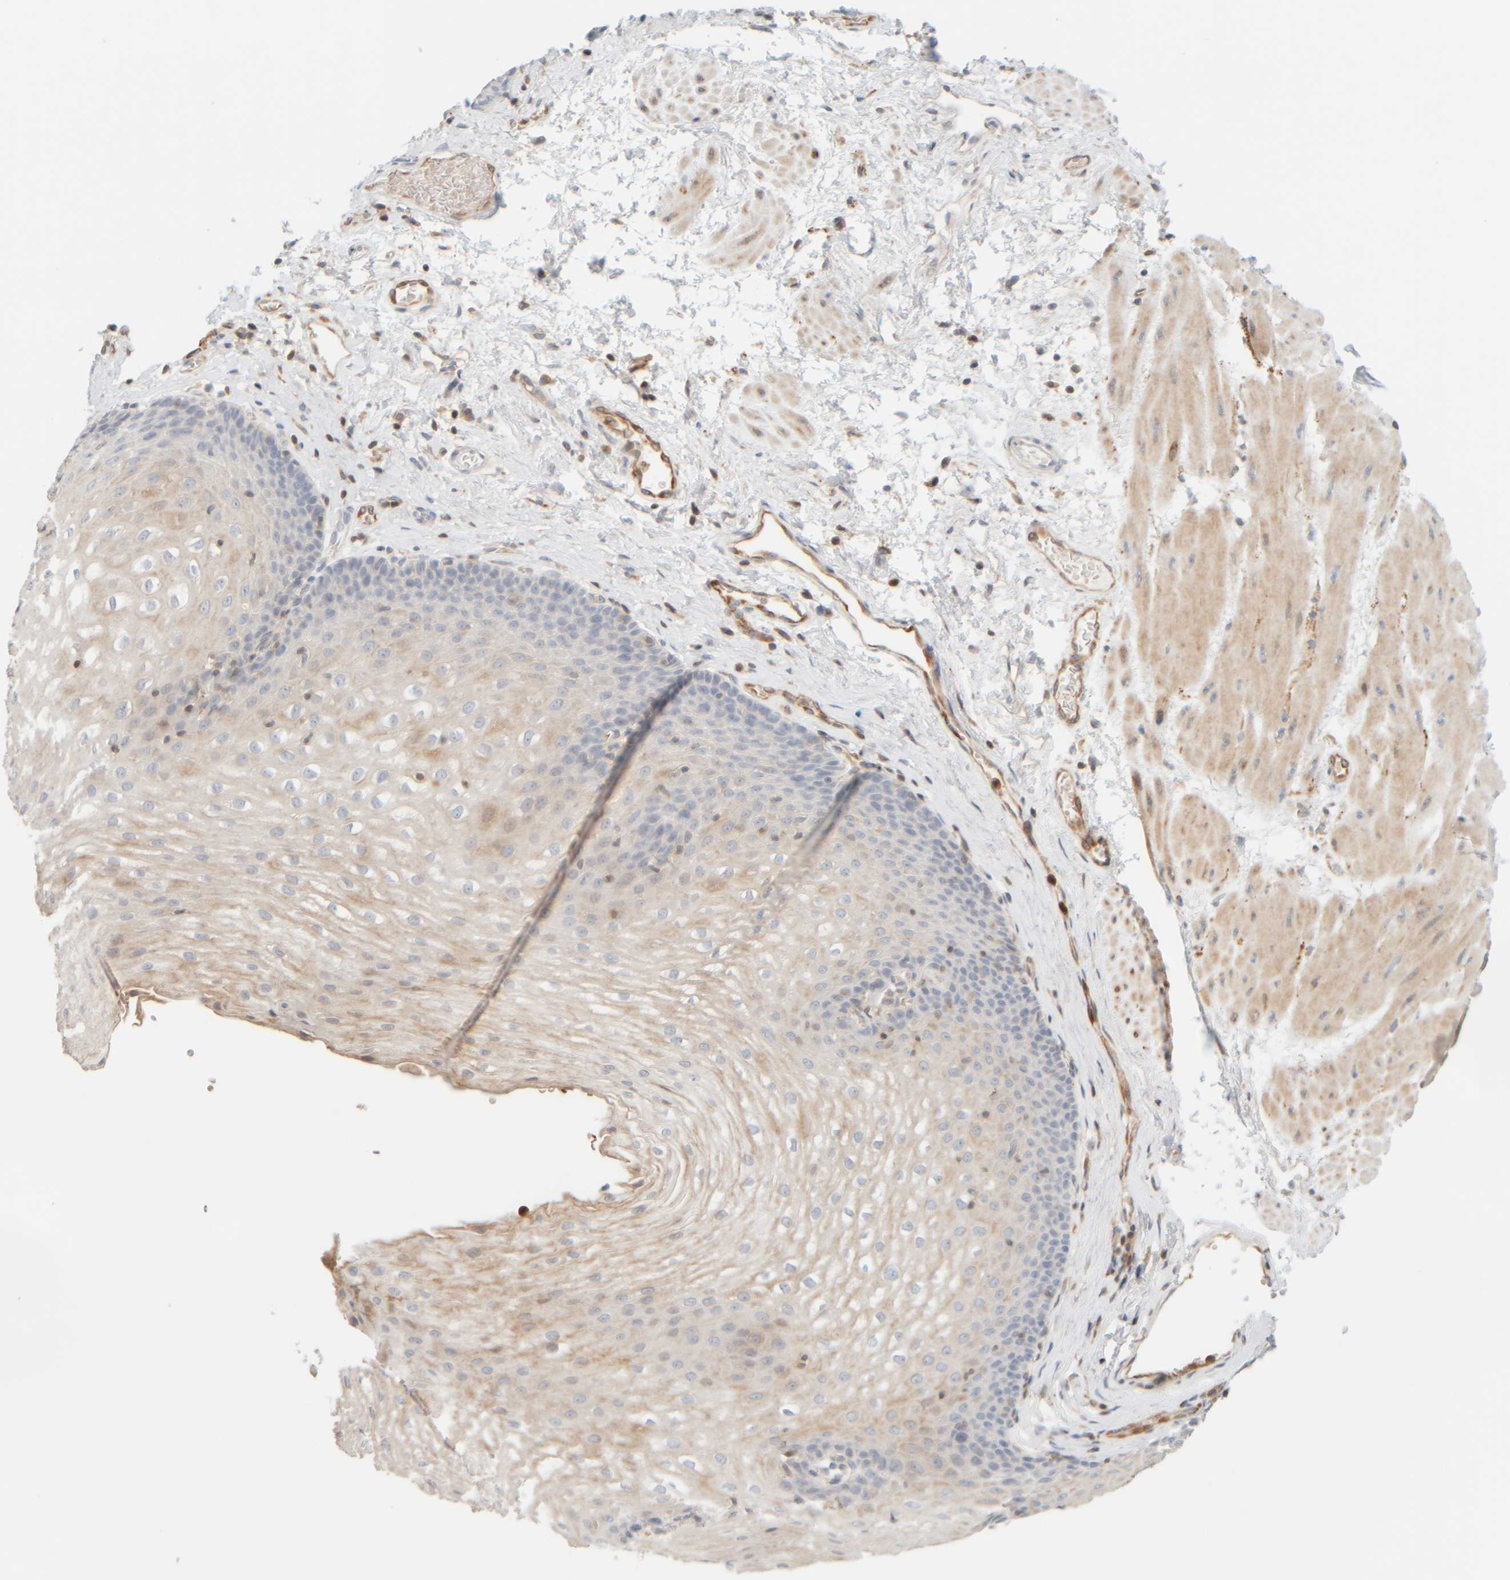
{"staining": {"intensity": "weak", "quantity": "25%-75%", "location": "cytoplasmic/membranous"}, "tissue": "esophagus", "cell_type": "Squamous epithelial cells", "image_type": "normal", "snomed": [{"axis": "morphology", "description": "Normal tissue, NOS"}, {"axis": "topography", "description": "Esophagus"}], "caption": "Protein analysis of unremarkable esophagus exhibits weak cytoplasmic/membranous staining in approximately 25%-75% of squamous epithelial cells. The staining is performed using DAB brown chromogen to label protein expression. The nuclei are counter-stained blue using hematoxylin.", "gene": "AARSD1", "patient": {"sex": "male", "age": 48}}